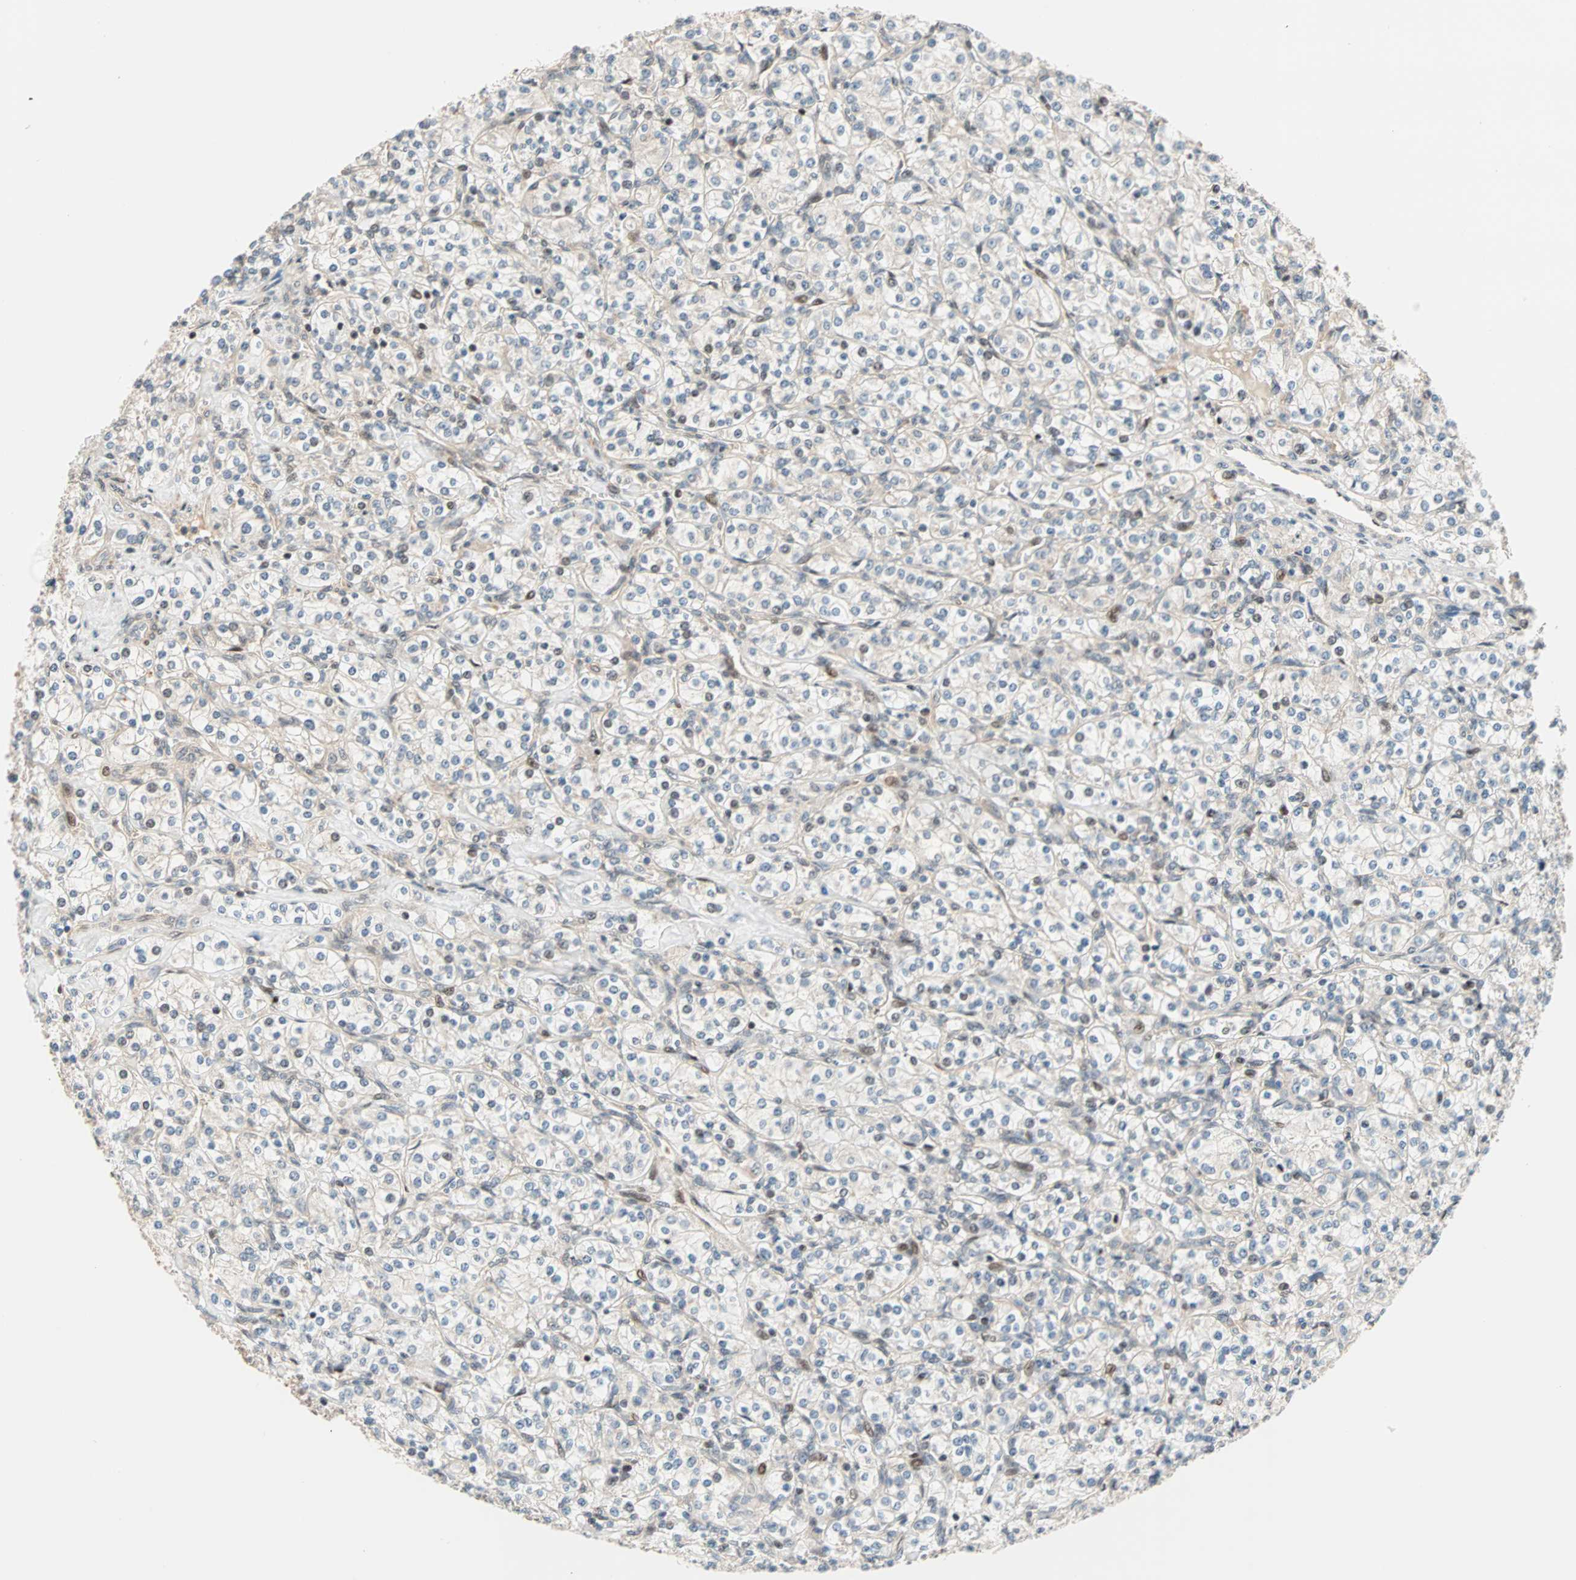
{"staining": {"intensity": "weak", "quantity": "<25%", "location": "cytoplasmic/membranous,nuclear"}, "tissue": "renal cancer", "cell_type": "Tumor cells", "image_type": "cancer", "snomed": [{"axis": "morphology", "description": "Adenocarcinoma, NOS"}, {"axis": "topography", "description": "Kidney"}], "caption": "High magnification brightfield microscopy of renal adenocarcinoma stained with DAB (3,3'-diaminobenzidine) (brown) and counterstained with hematoxylin (blue): tumor cells show no significant expression.", "gene": "HECW1", "patient": {"sex": "male", "age": 77}}